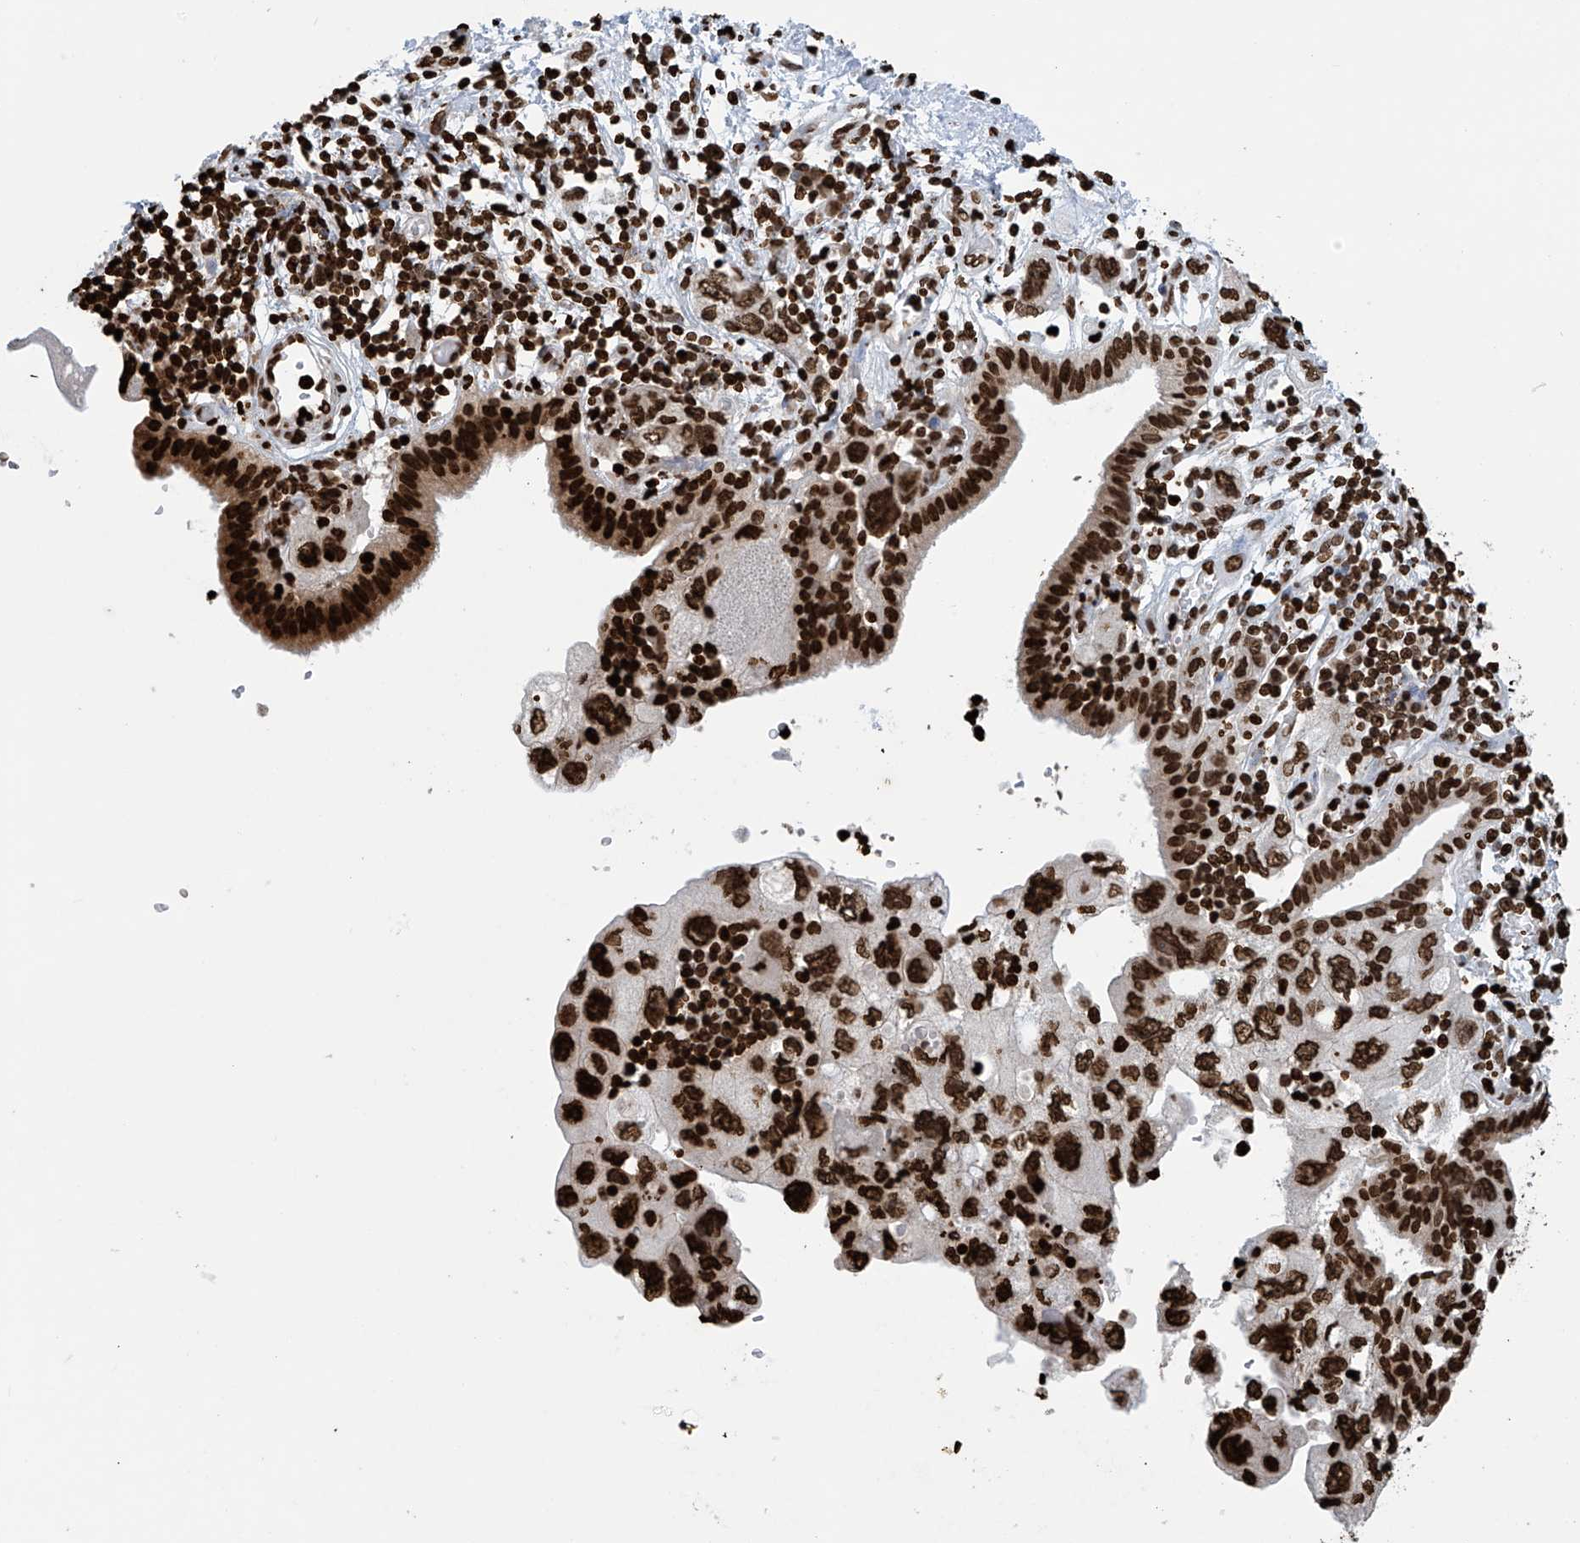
{"staining": {"intensity": "strong", "quantity": ">75%", "location": "nuclear"}, "tissue": "pancreatic cancer", "cell_type": "Tumor cells", "image_type": "cancer", "snomed": [{"axis": "morphology", "description": "Adenocarcinoma, NOS"}, {"axis": "topography", "description": "Pancreas"}], "caption": "The photomicrograph demonstrates immunohistochemical staining of pancreatic adenocarcinoma. There is strong nuclear expression is present in about >75% of tumor cells.", "gene": "DPPA2", "patient": {"sex": "female", "age": 73}}